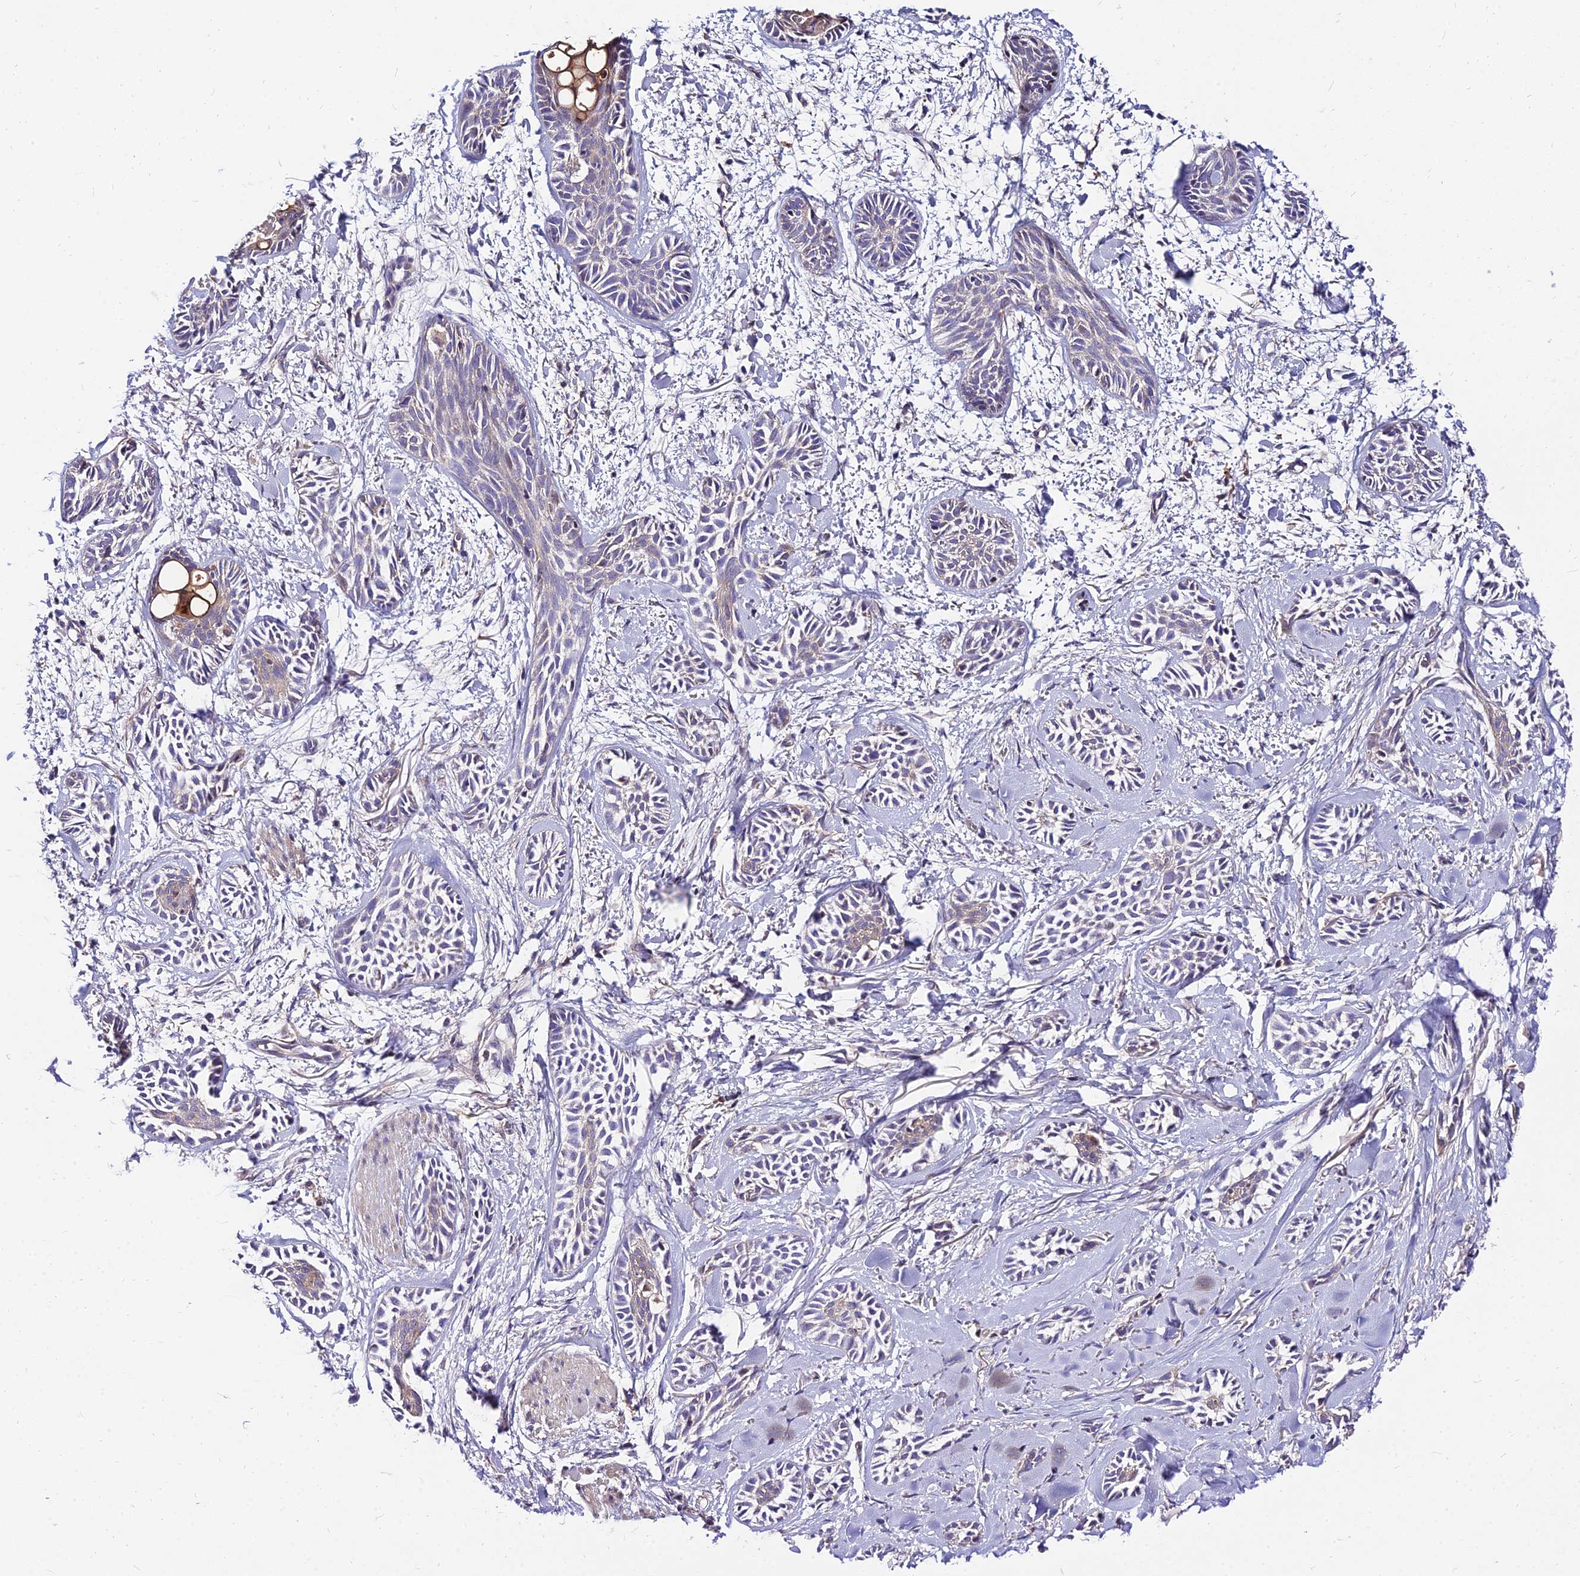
{"staining": {"intensity": "negative", "quantity": "none", "location": "none"}, "tissue": "skin cancer", "cell_type": "Tumor cells", "image_type": "cancer", "snomed": [{"axis": "morphology", "description": "Basal cell carcinoma"}, {"axis": "topography", "description": "Skin"}], "caption": "Tumor cells are negative for brown protein staining in basal cell carcinoma (skin).", "gene": "C6orf132", "patient": {"sex": "female", "age": 59}}